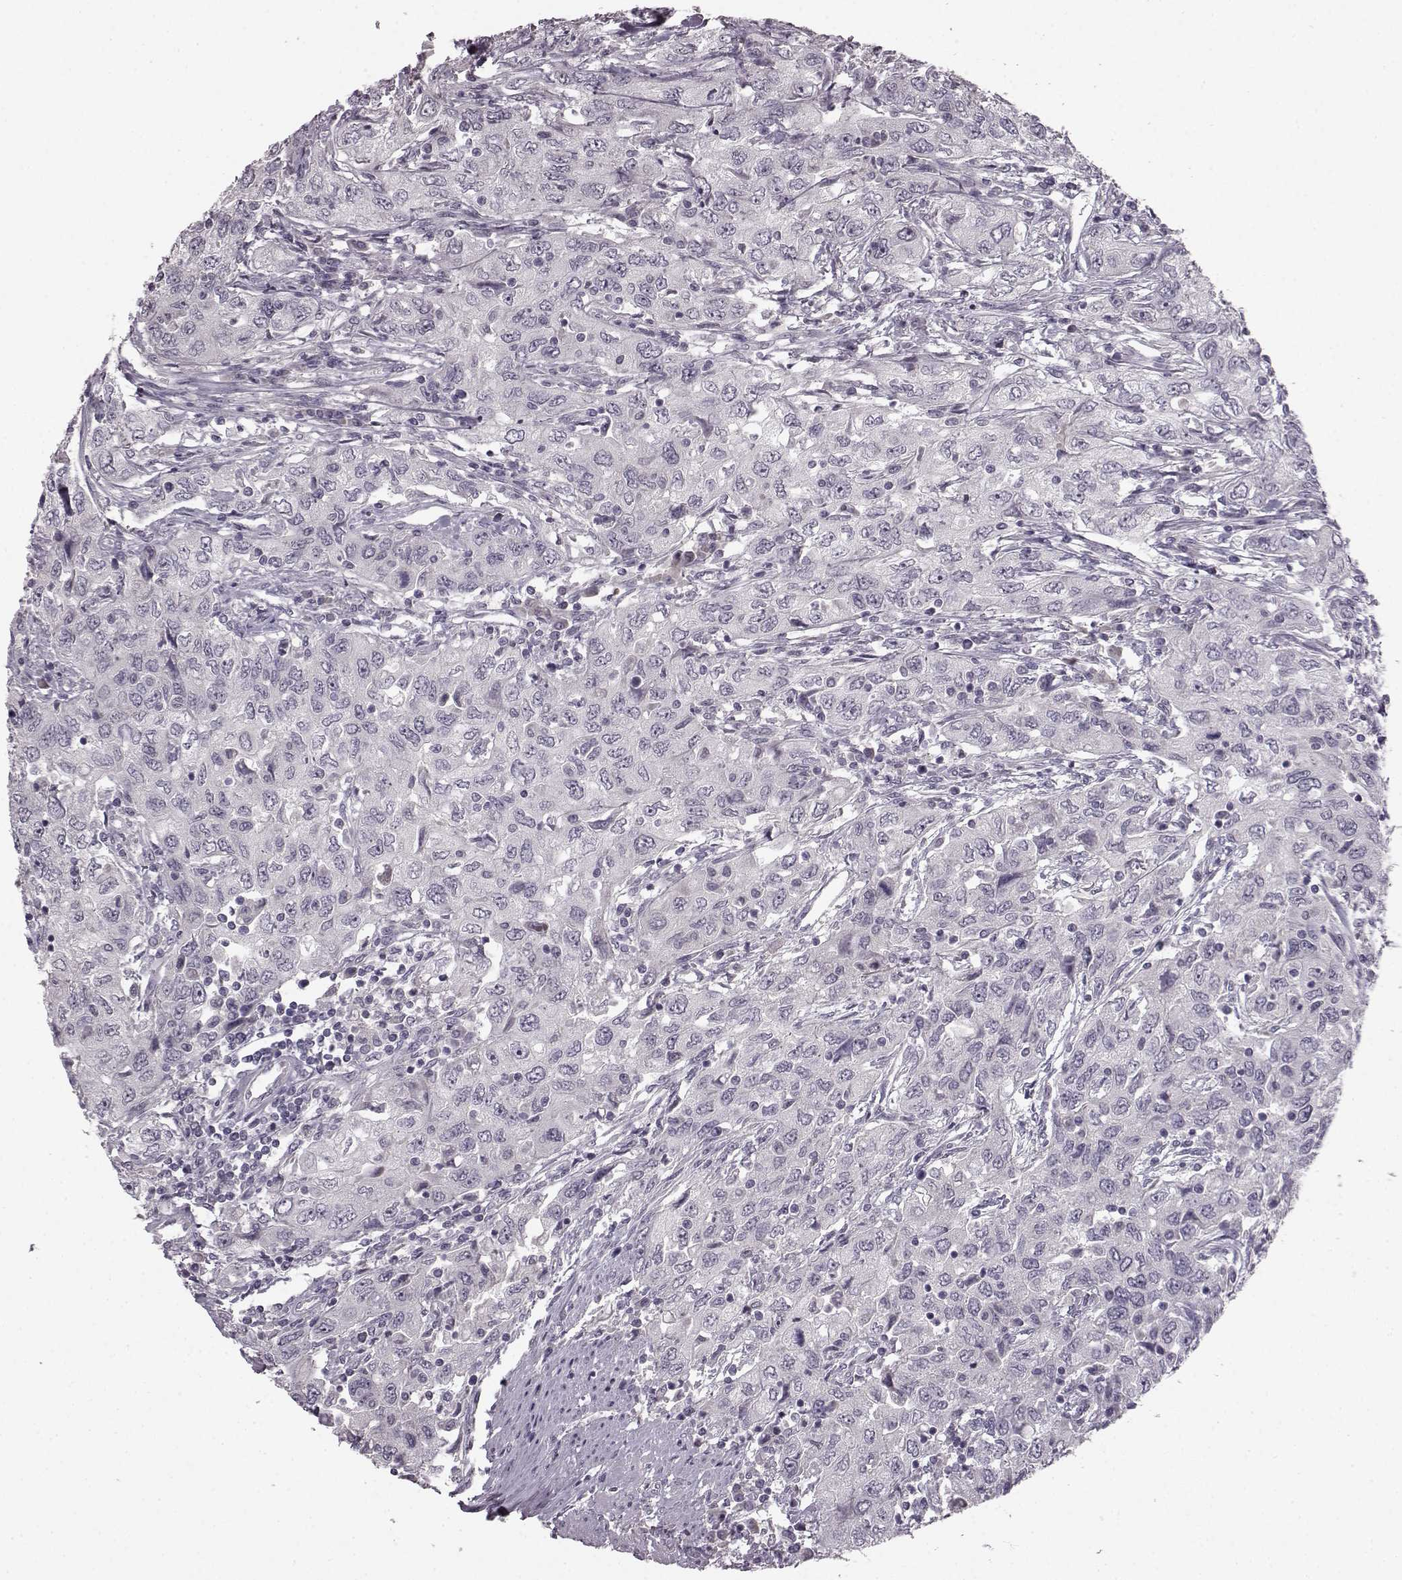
{"staining": {"intensity": "negative", "quantity": "none", "location": "none"}, "tissue": "urothelial cancer", "cell_type": "Tumor cells", "image_type": "cancer", "snomed": [{"axis": "morphology", "description": "Urothelial carcinoma, High grade"}, {"axis": "topography", "description": "Urinary bladder"}], "caption": "Tumor cells show no significant protein expression in urothelial cancer.", "gene": "LHB", "patient": {"sex": "male", "age": 76}}